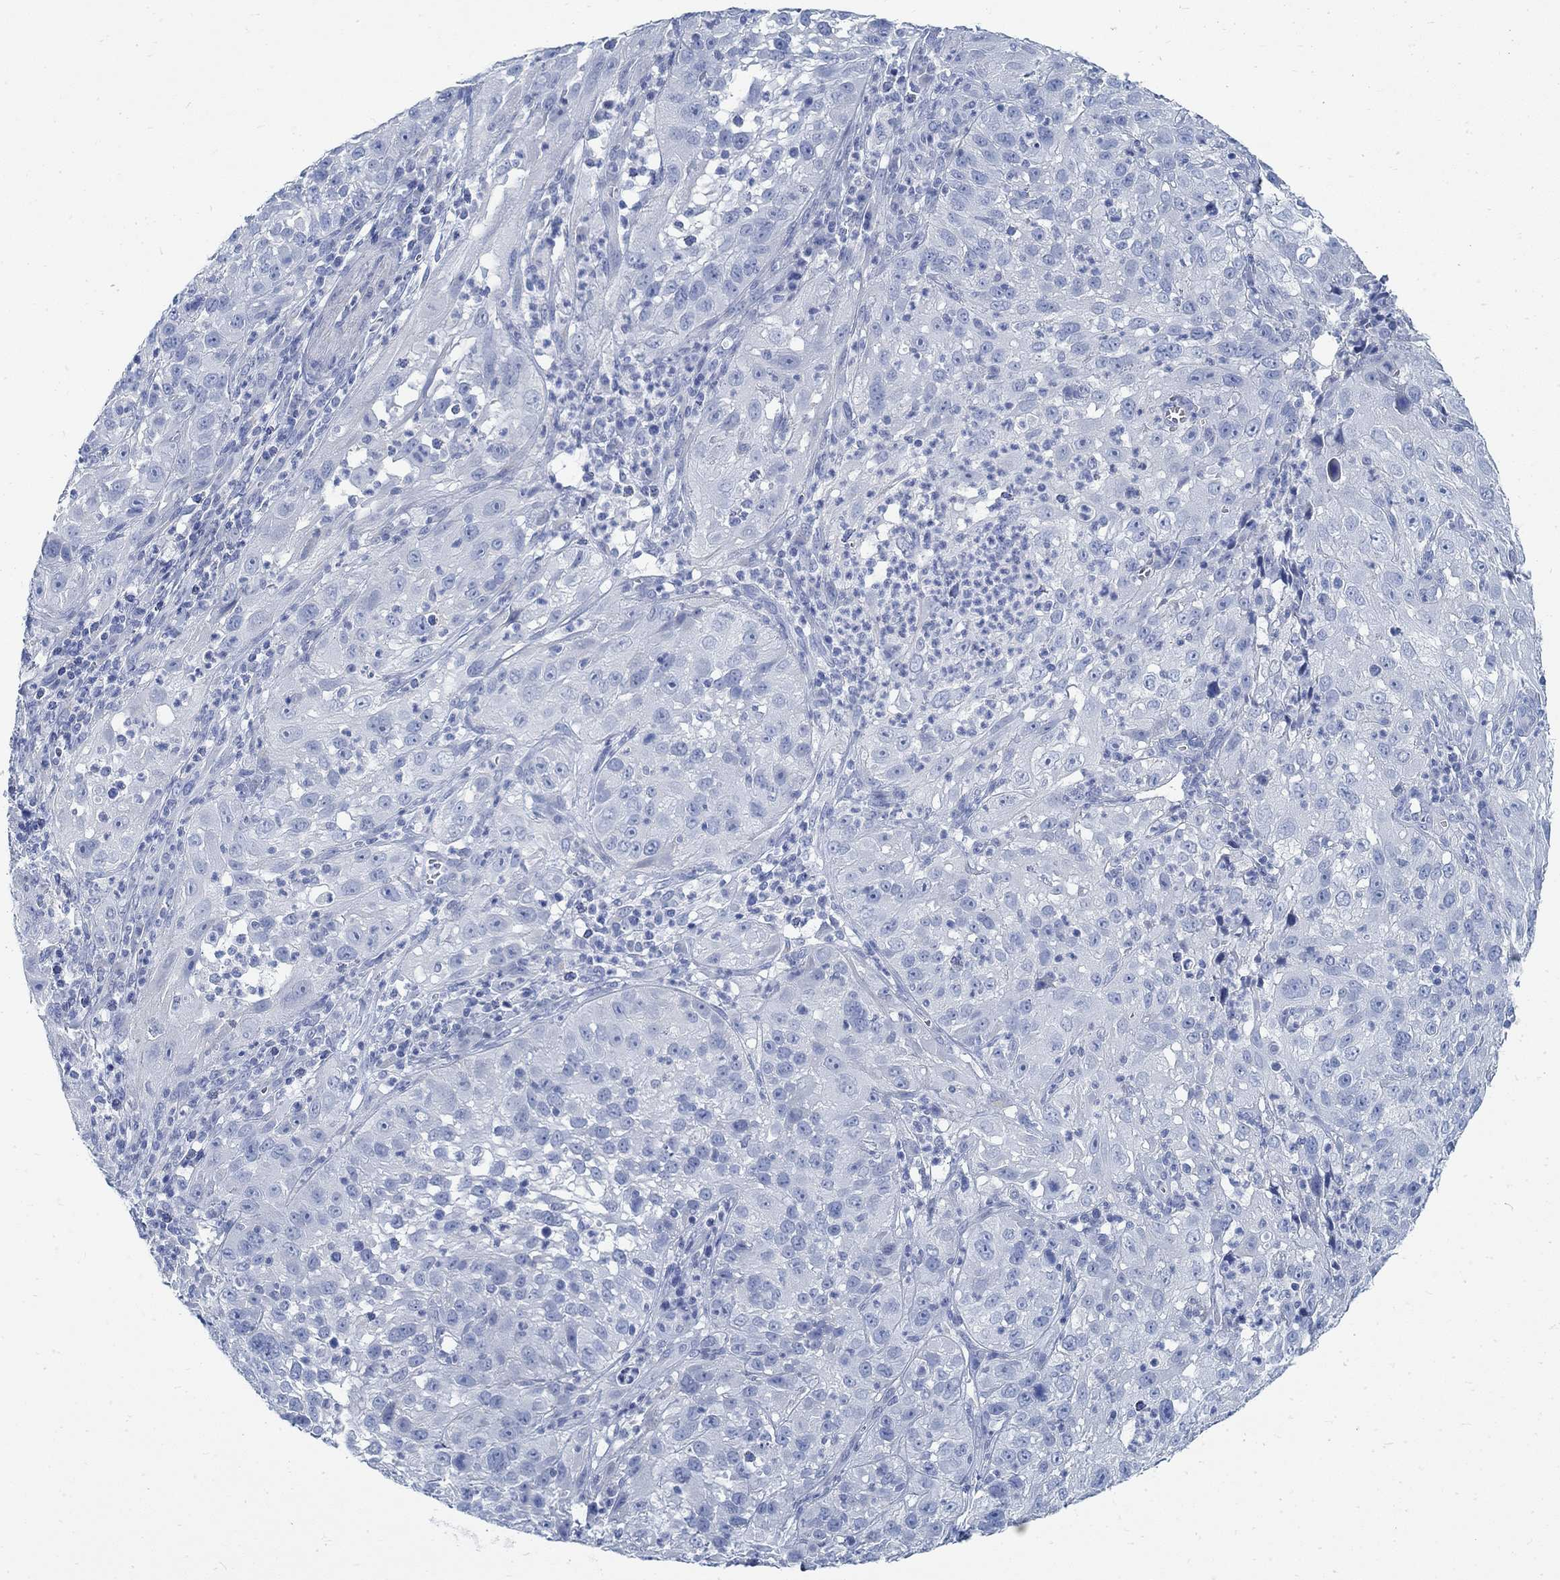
{"staining": {"intensity": "negative", "quantity": "none", "location": "none"}, "tissue": "cervical cancer", "cell_type": "Tumor cells", "image_type": "cancer", "snomed": [{"axis": "morphology", "description": "Squamous cell carcinoma, NOS"}, {"axis": "topography", "description": "Cervix"}], "caption": "DAB immunohistochemical staining of cervical squamous cell carcinoma shows no significant expression in tumor cells.", "gene": "RBM20", "patient": {"sex": "female", "age": 32}}